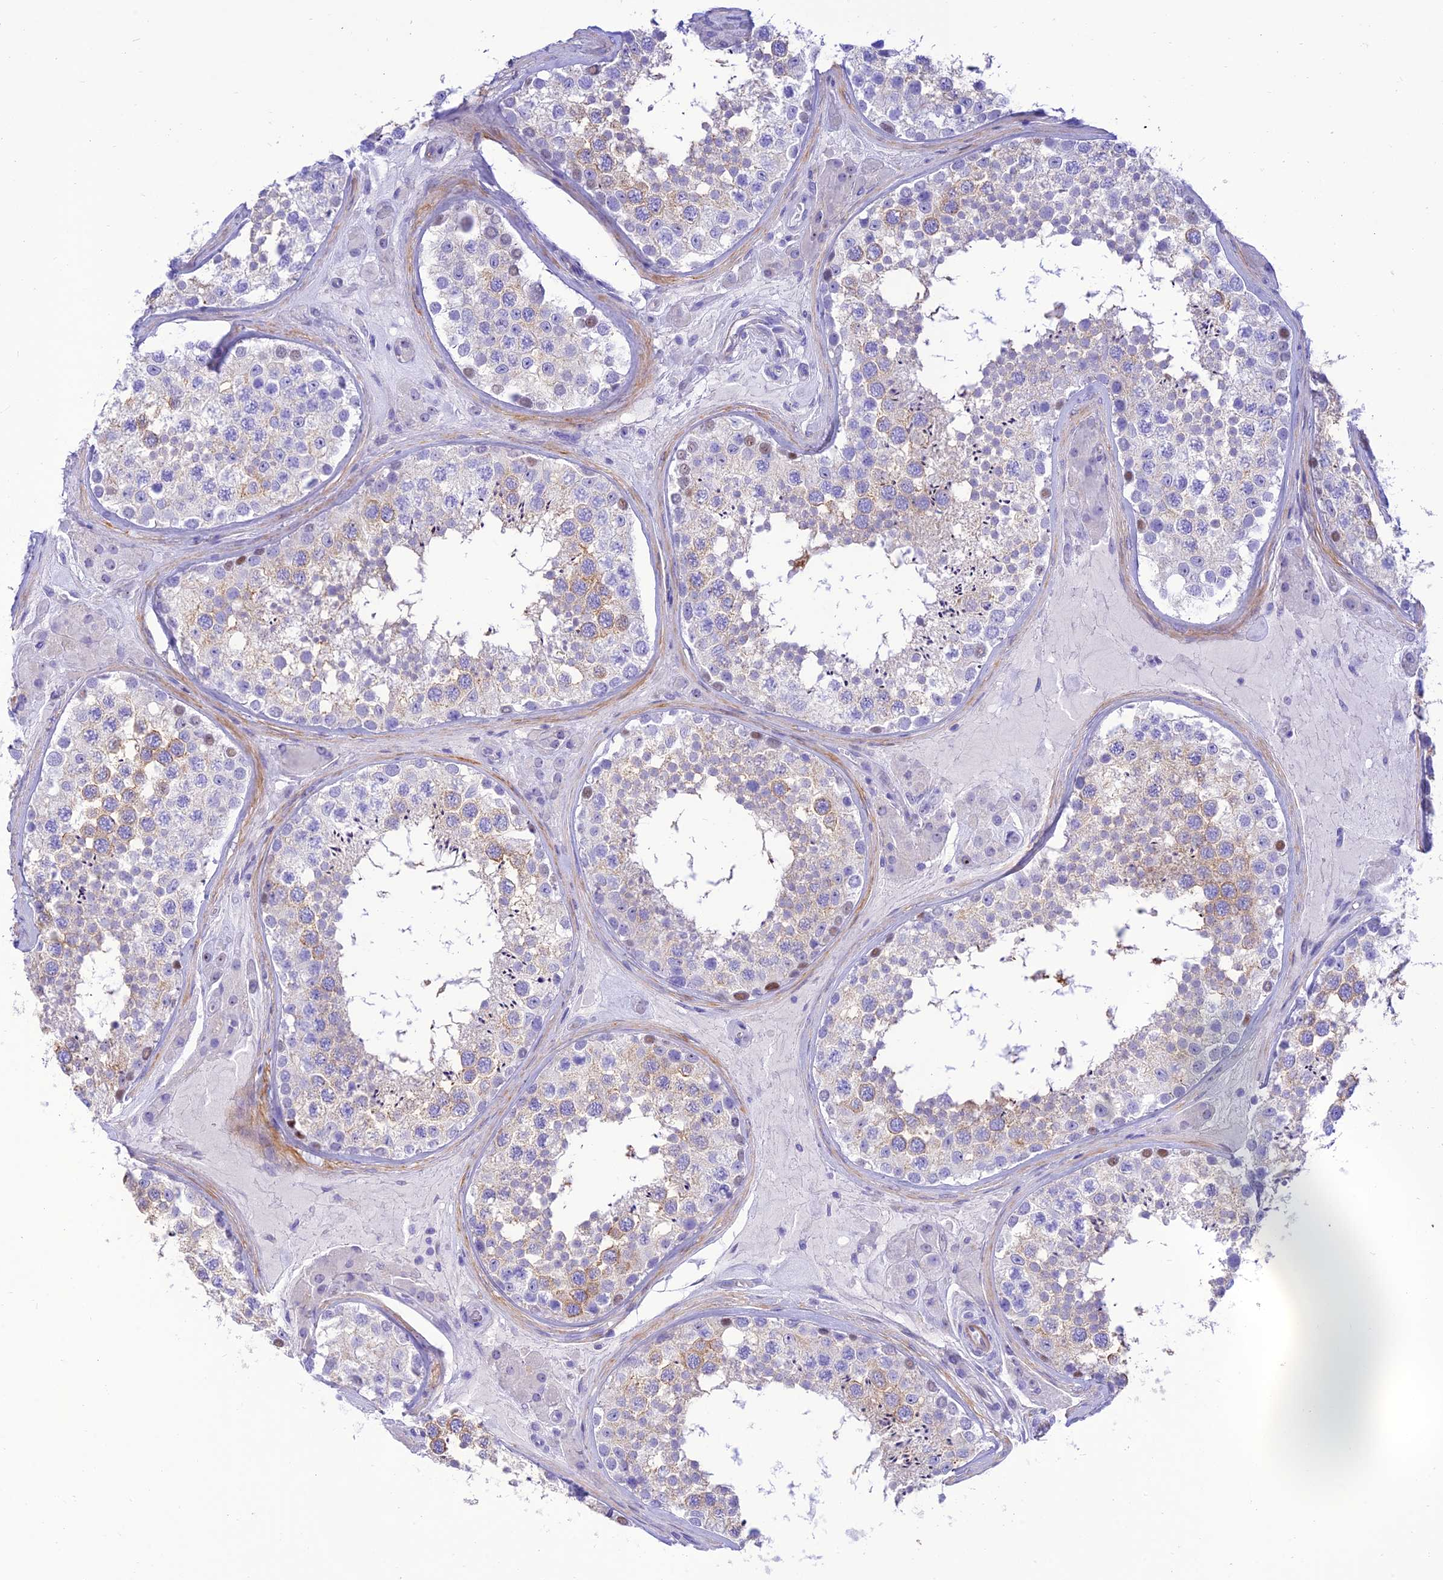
{"staining": {"intensity": "moderate", "quantity": "<25%", "location": "cytoplasmic/membranous,nuclear"}, "tissue": "testis", "cell_type": "Cells in seminiferous ducts", "image_type": "normal", "snomed": [{"axis": "morphology", "description": "Normal tissue, NOS"}, {"axis": "topography", "description": "Testis"}], "caption": "Unremarkable testis displays moderate cytoplasmic/membranous,nuclear positivity in approximately <25% of cells in seminiferous ducts, visualized by immunohistochemistry.", "gene": "PRNP", "patient": {"sex": "male", "age": 46}}